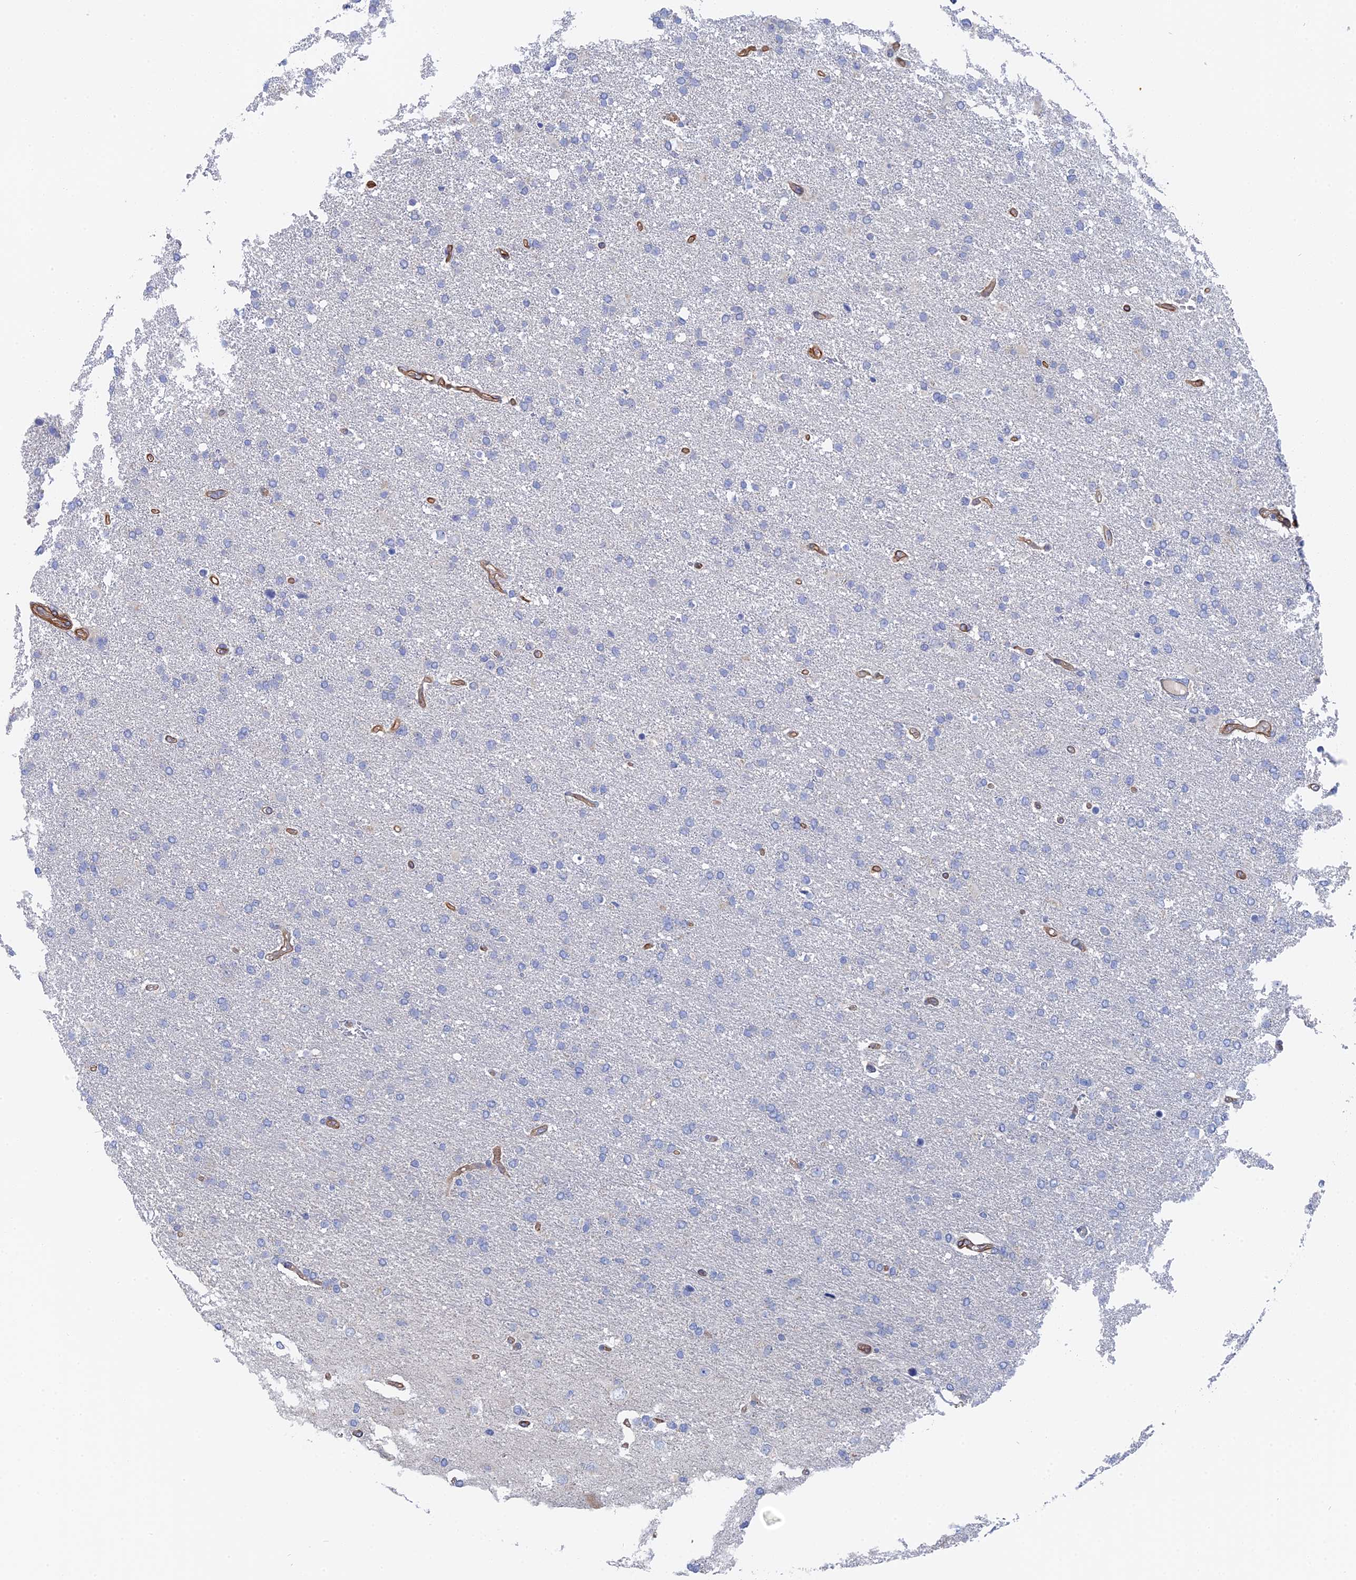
{"staining": {"intensity": "negative", "quantity": "none", "location": "none"}, "tissue": "glioma", "cell_type": "Tumor cells", "image_type": "cancer", "snomed": [{"axis": "morphology", "description": "Glioma, malignant, High grade"}, {"axis": "topography", "description": "Brain"}], "caption": "This is a micrograph of immunohistochemistry staining of glioma, which shows no staining in tumor cells.", "gene": "MTHFSD", "patient": {"sex": "male", "age": 72}}